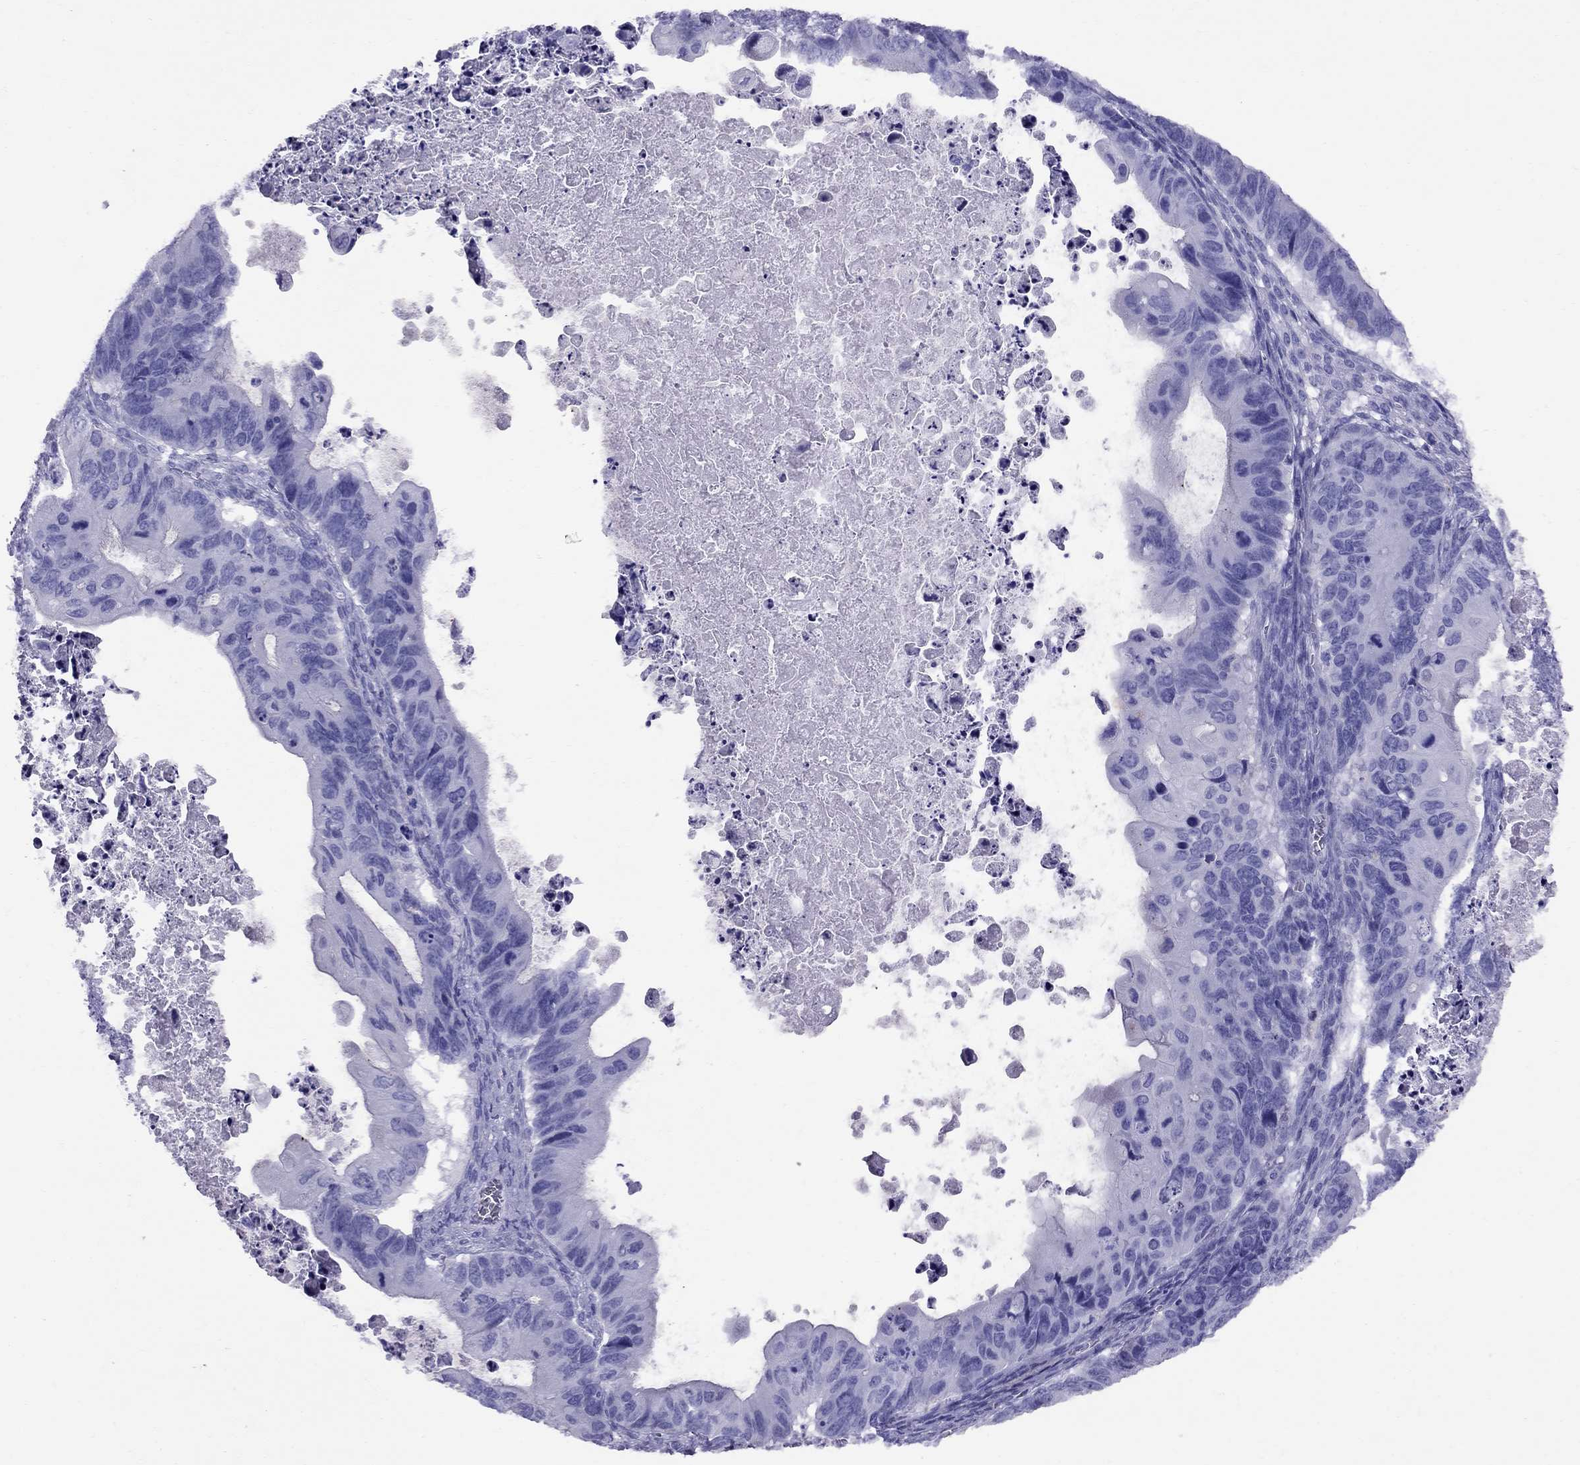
{"staining": {"intensity": "negative", "quantity": "none", "location": "none"}, "tissue": "ovarian cancer", "cell_type": "Tumor cells", "image_type": "cancer", "snomed": [{"axis": "morphology", "description": "Cystadenocarcinoma, mucinous, NOS"}, {"axis": "topography", "description": "Ovary"}], "caption": "High power microscopy photomicrograph of an immunohistochemistry (IHC) image of ovarian mucinous cystadenocarcinoma, revealing no significant positivity in tumor cells.", "gene": "AVPR1B", "patient": {"sex": "female", "age": 64}}